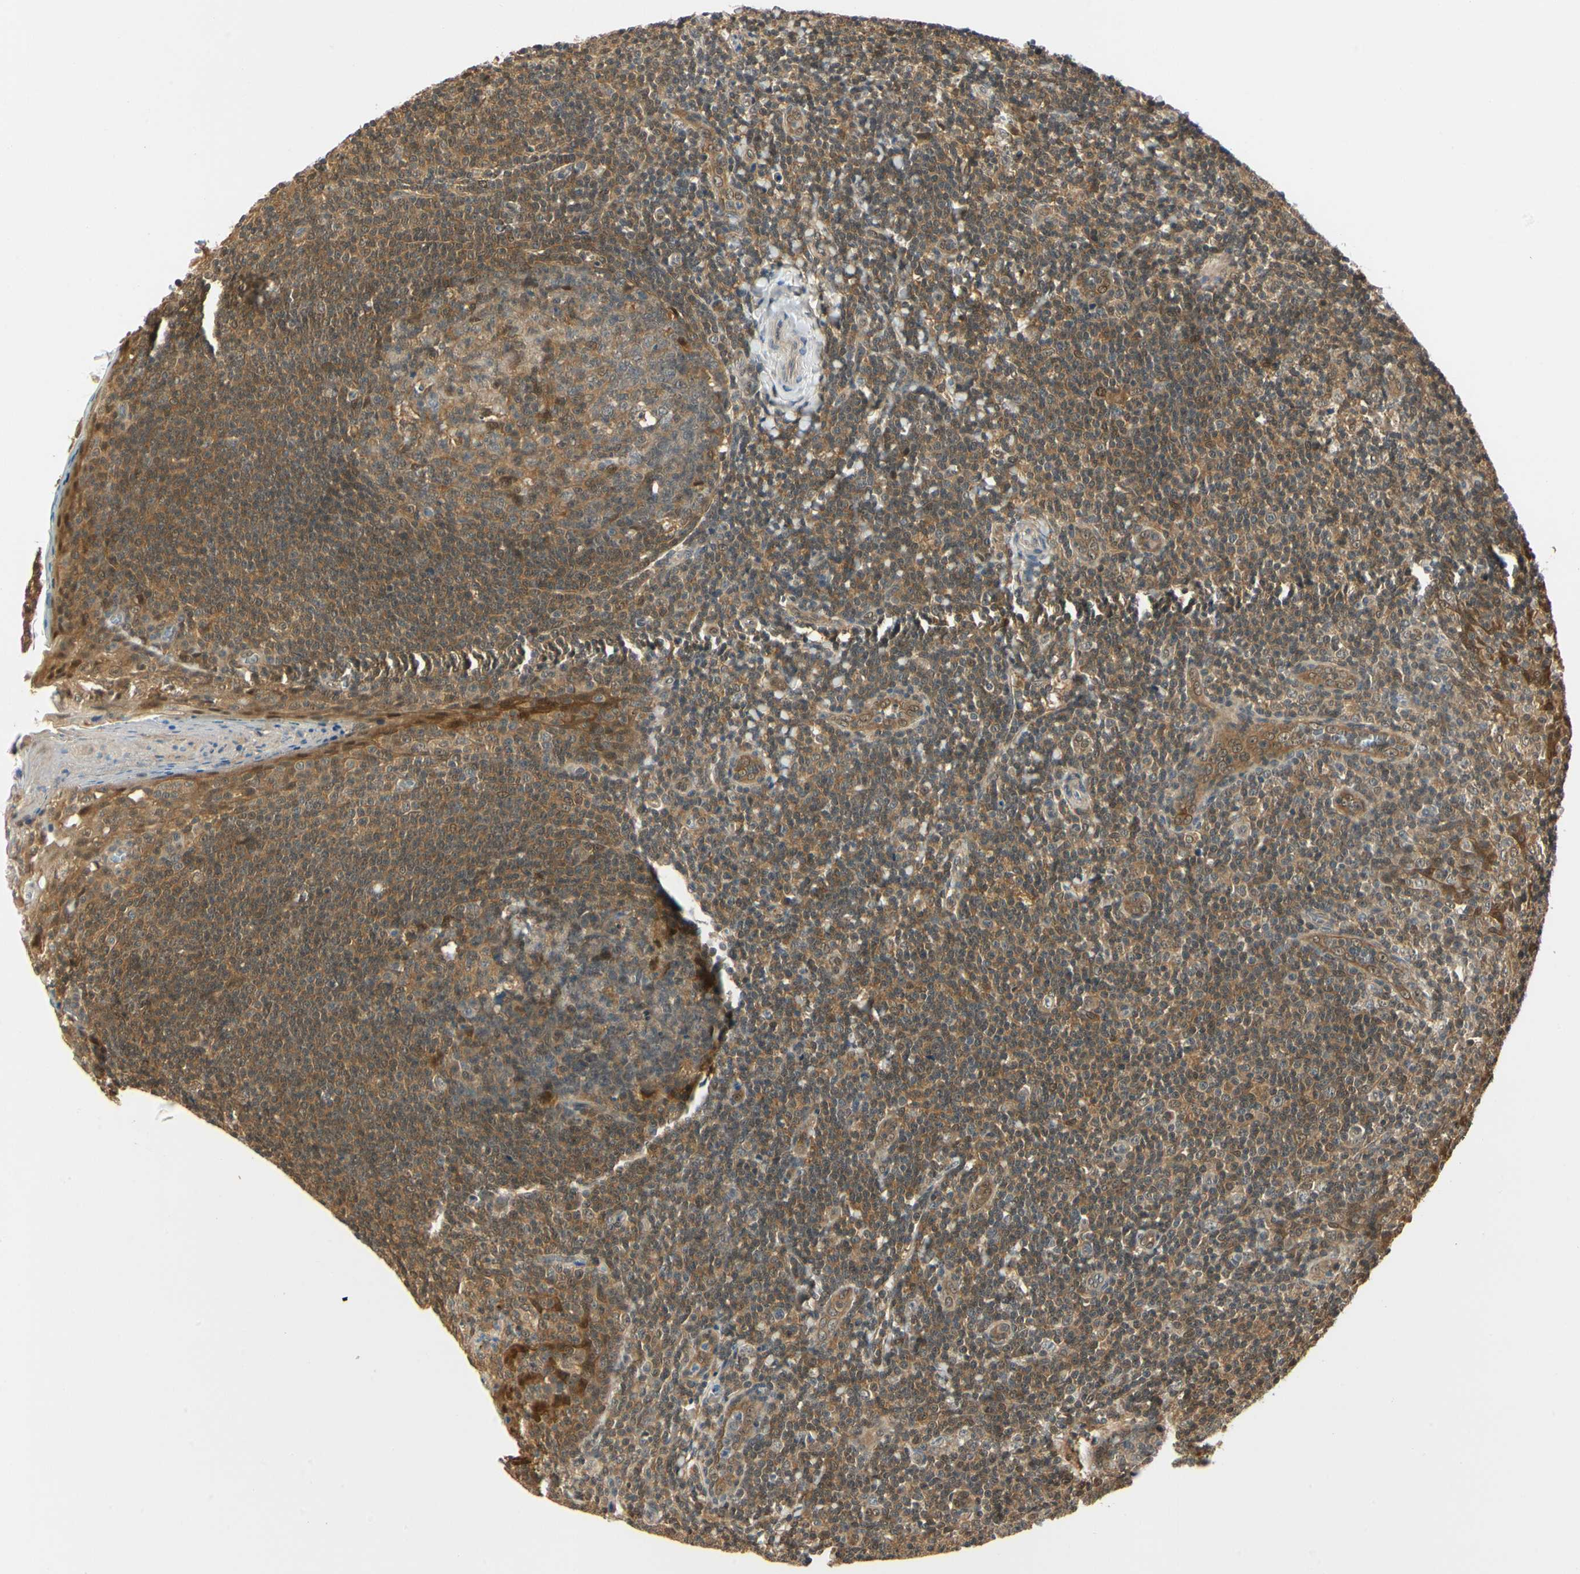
{"staining": {"intensity": "moderate", "quantity": ">75%", "location": "cytoplasmic/membranous"}, "tissue": "tonsil", "cell_type": "Germinal center cells", "image_type": "normal", "snomed": [{"axis": "morphology", "description": "Normal tissue, NOS"}, {"axis": "topography", "description": "Tonsil"}], "caption": "Protein expression analysis of unremarkable tonsil displays moderate cytoplasmic/membranous expression in approximately >75% of germinal center cells. The staining was performed using DAB, with brown indicating positive protein expression. Nuclei are stained blue with hematoxylin.", "gene": "UBE2Z", "patient": {"sex": "male", "age": 31}}